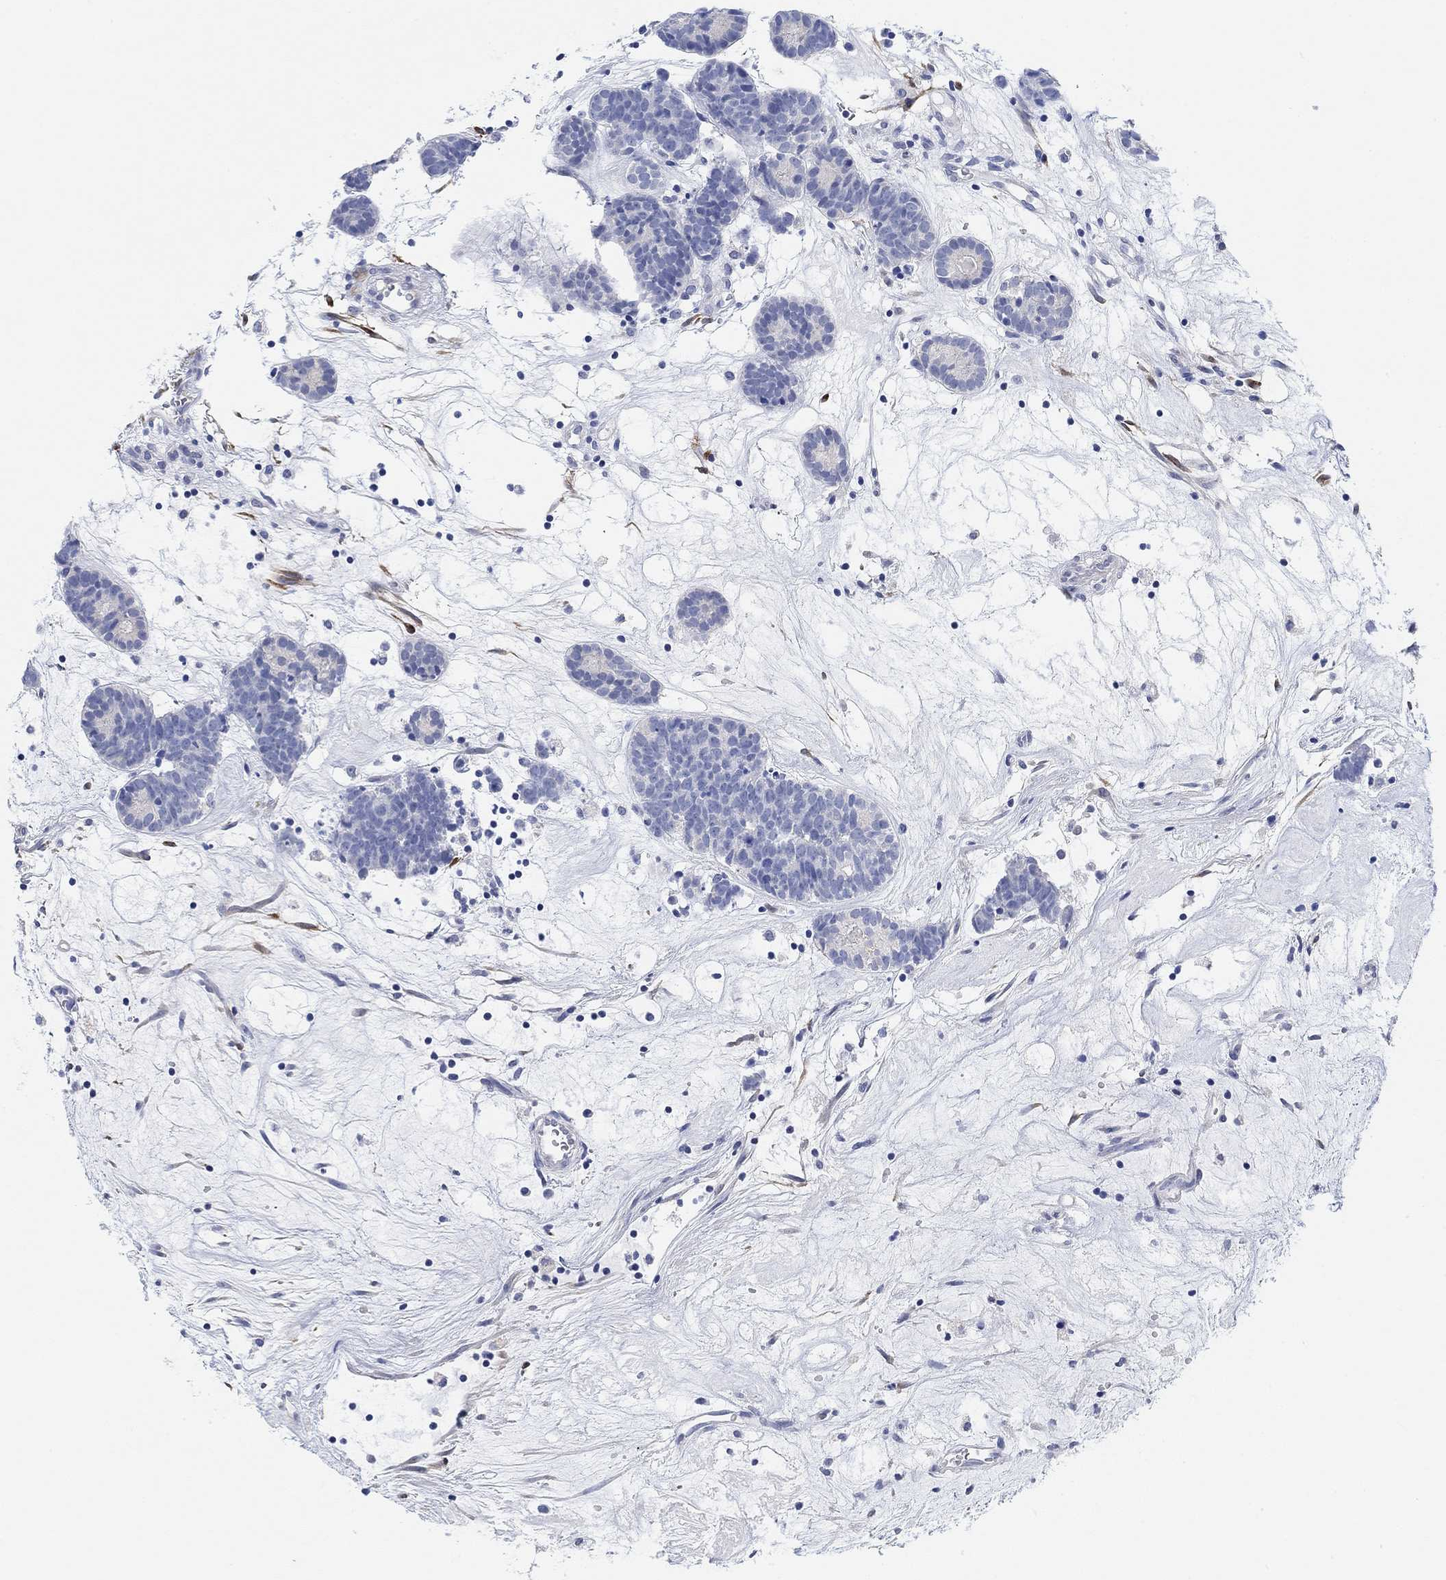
{"staining": {"intensity": "negative", "quantity": "none", "location": "none"}, "tissue": "head and neck cancer", "cell_type": "Tumor cells", "image_type": "cancer", "snomed": [{"axis": "morphology", "description": "Adenocarcinoma, NOS"}, {"axis": "topography", "description": "Head-Neck"}], "caption": "Tumor cells are negative for brown protein staining in head and neck adenocarcinoma. The staining was performed using DAB (3,3'-diaminobenzidine) to visualize the protein expression in brown, while the nuclei were stained in blue with hematoxylin (Magnification: 20x).", "gene": "VAT1L", "patient": {"sex": "female", "age": 81}}